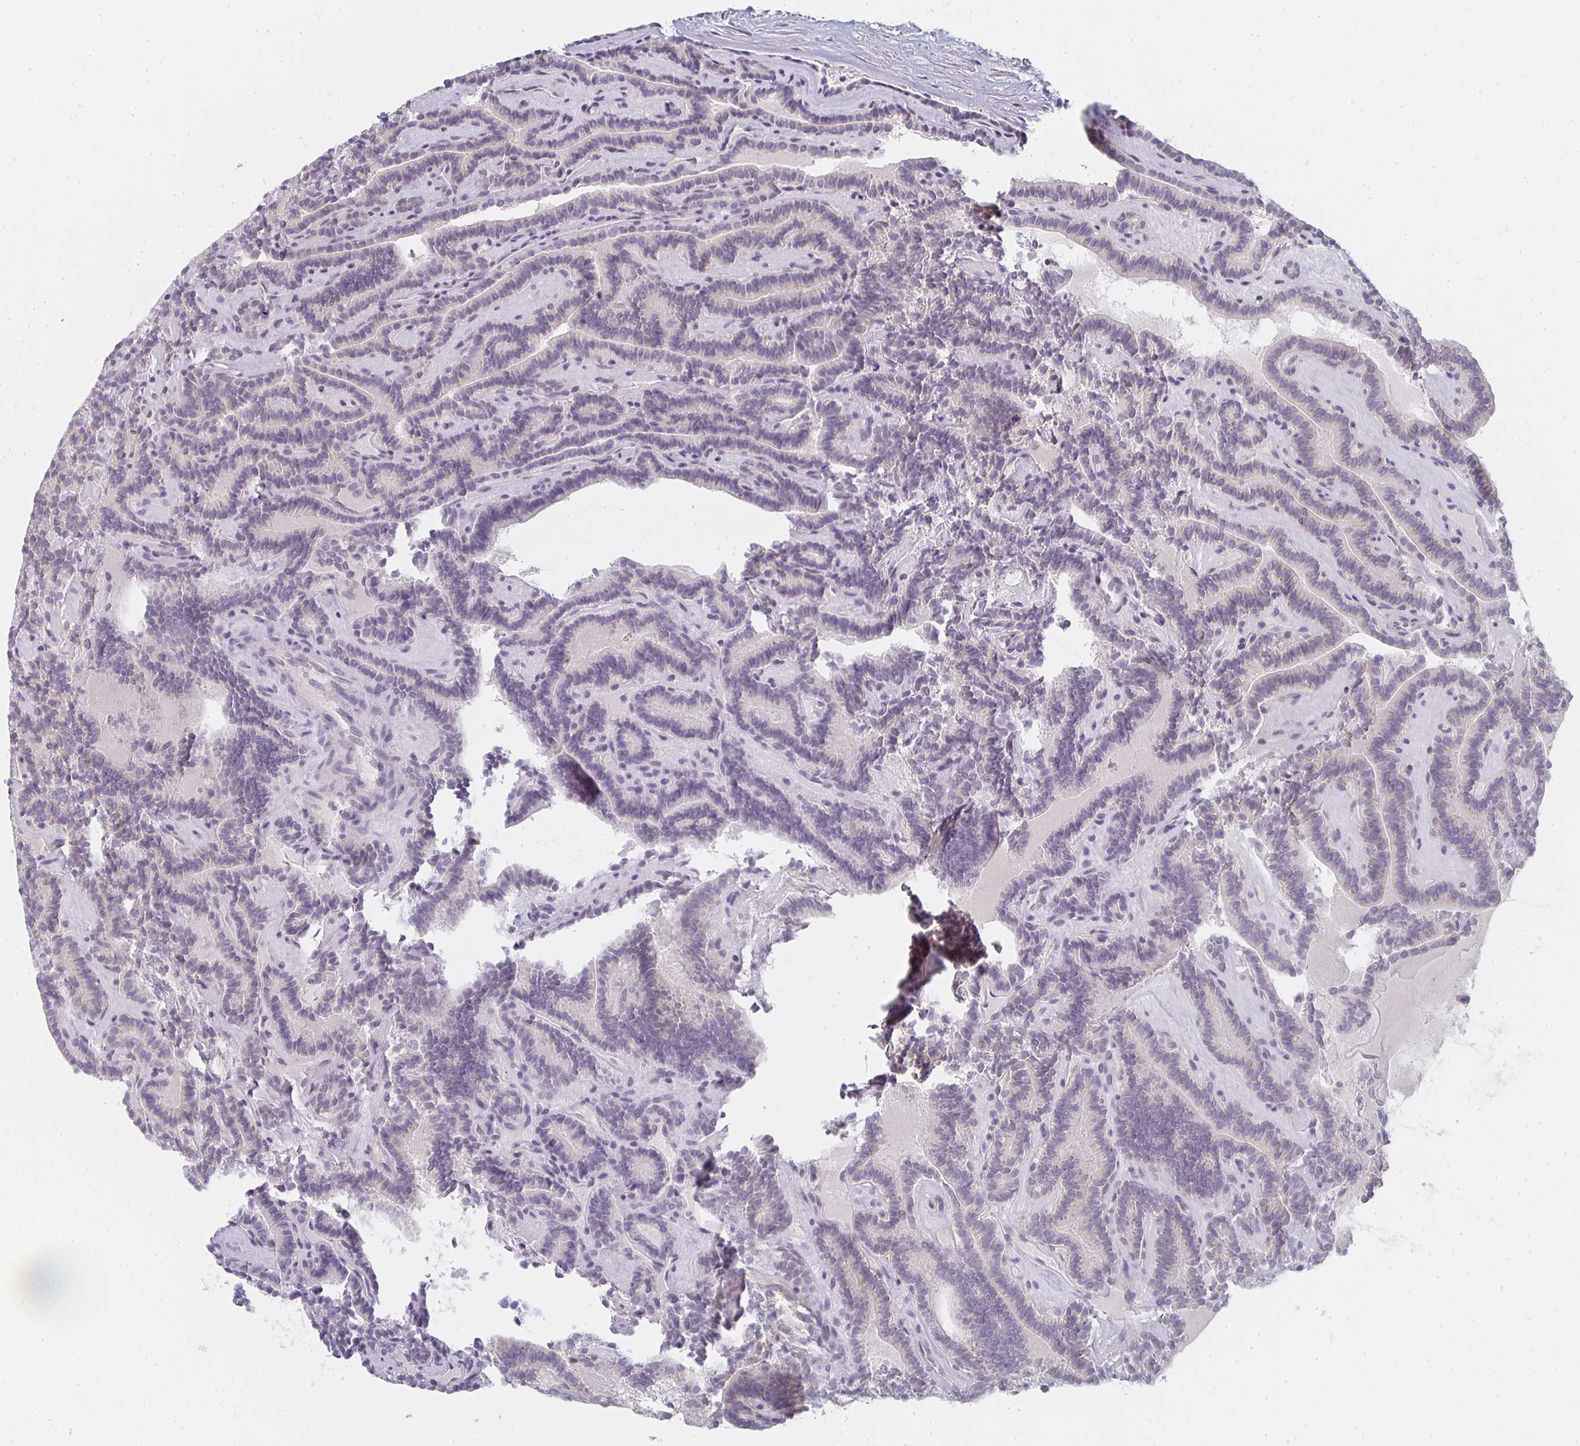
{"staining": {"intensity": "negative", "quantity": "none", "location": "none"}, "tissue": "thyroid cancer", "cell_type": "Tumor cells", "image_type": "cancer", "snomed": [{"axis": "morphology", "description": "Papillary adenocarcinoma, NOS"}, {"axis": "topography", "description": "Thyroid gland"}], "caption": "High power microscopy photomicrograph of an immunohistochemistry image of papillary adenocarcinoma (thyroid), revealing no significant positivity in tumor cells. (Stains: DAB immunohistochemistry (IHC) with hematoxylin counter stain, Microscopy: brightfield microscopy at high magnification).", "gene": "CTHRC1", "patient": {"sex": "female", "age": 21}}